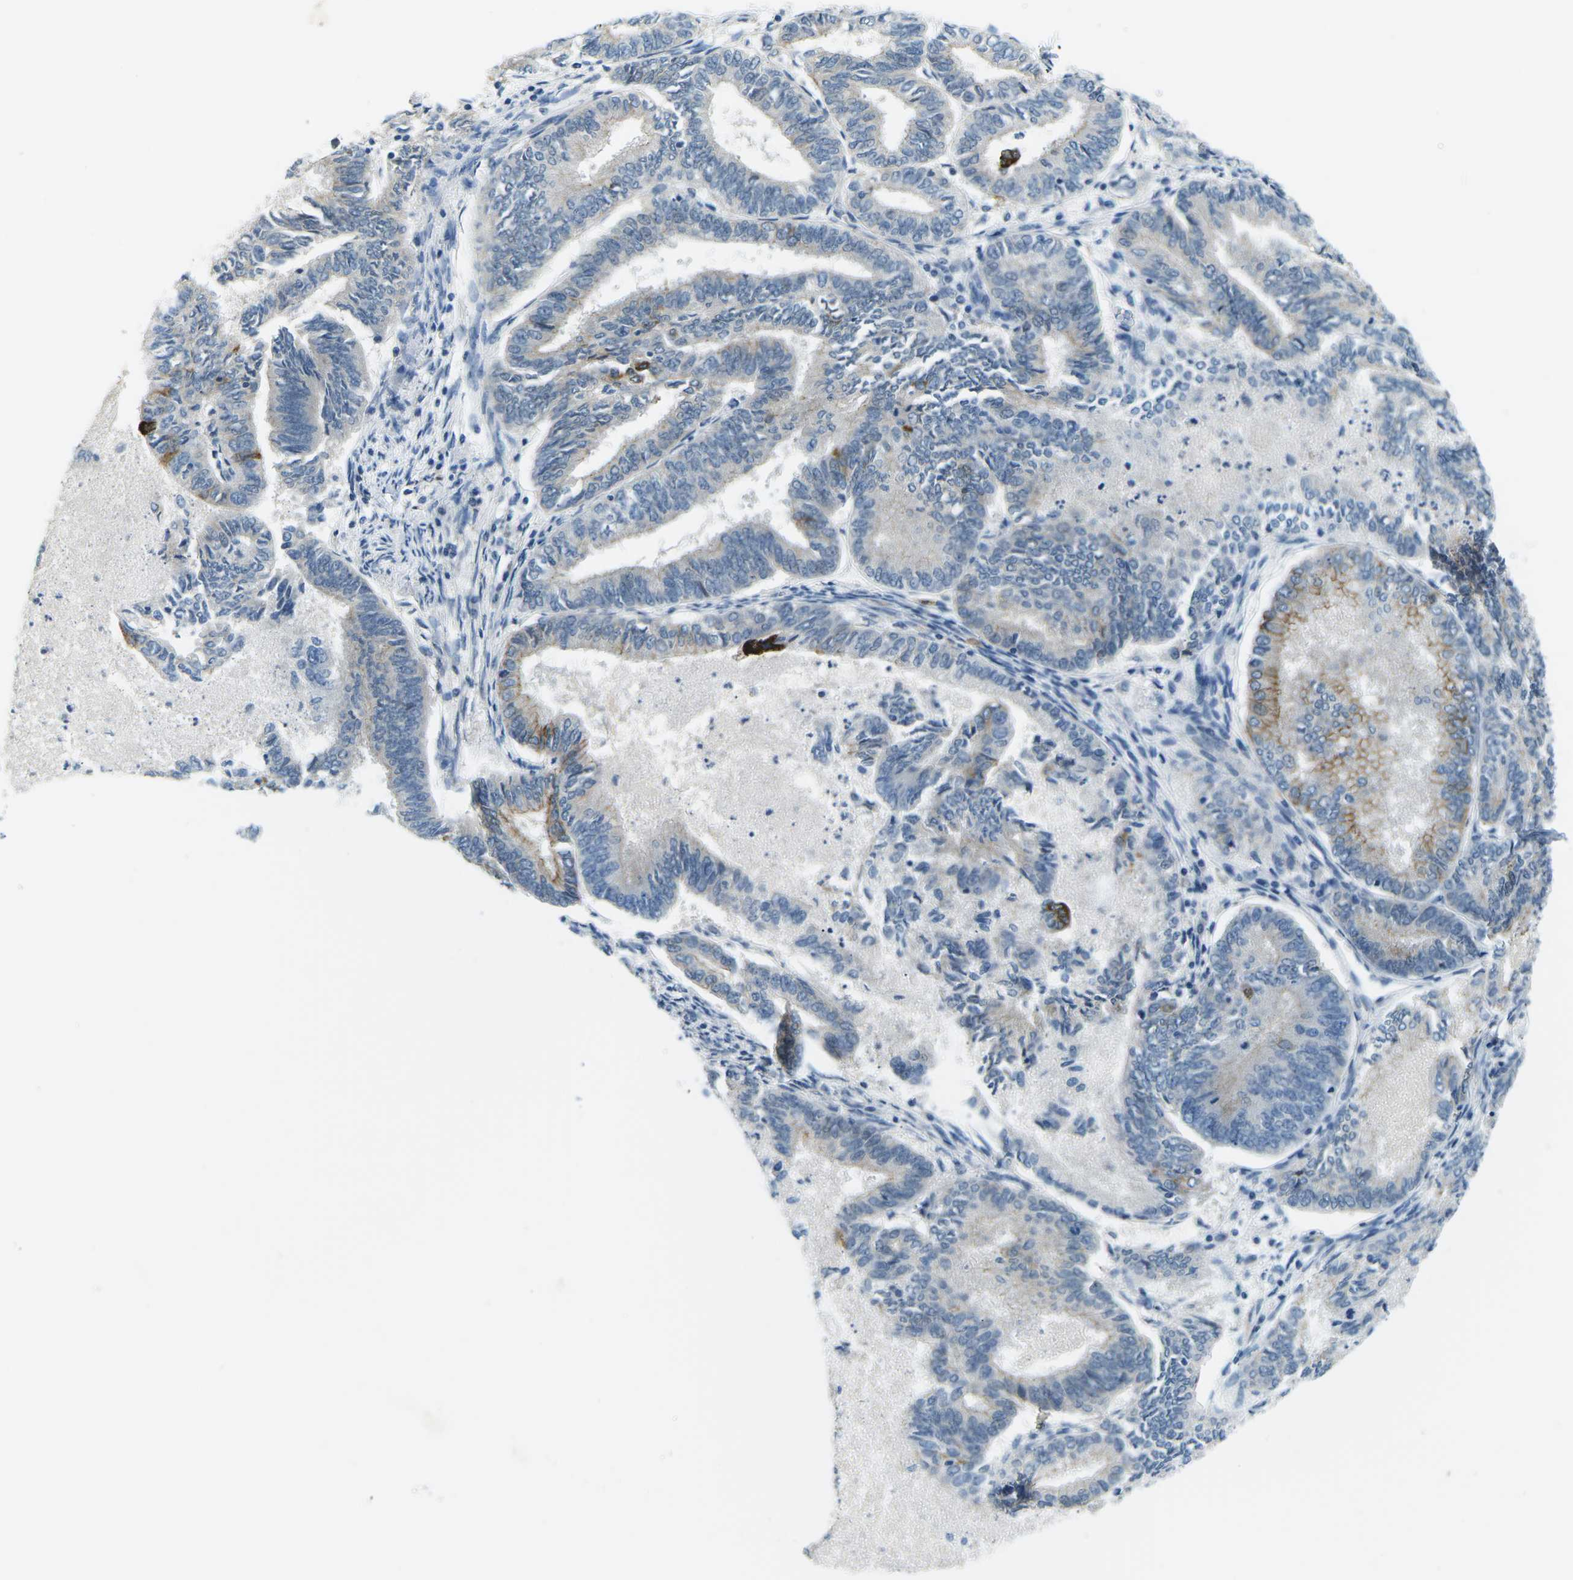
{"staining": {"intensity": "moderate", "quantity": "<25%", "location": "cytoplasmic/membranous"}, "tissue": "endometrial cancer", "cell_type": "Tumor cells", "image_type": "cancer", "snomed": [{"axis": "morphology", "description": "Adenocarcinoma, NOS"}, {"axis": "topography", "description": "Endometrium"}], "caption": "Endometrial cancer (adenocarcinoma) stained for a protein (brown) displays moderate cytoplasmic/membranous positive positivity in about <25% of tumor cells.", "gene": "CTNND1", "patient": {"sex": "female", "age": 86}}